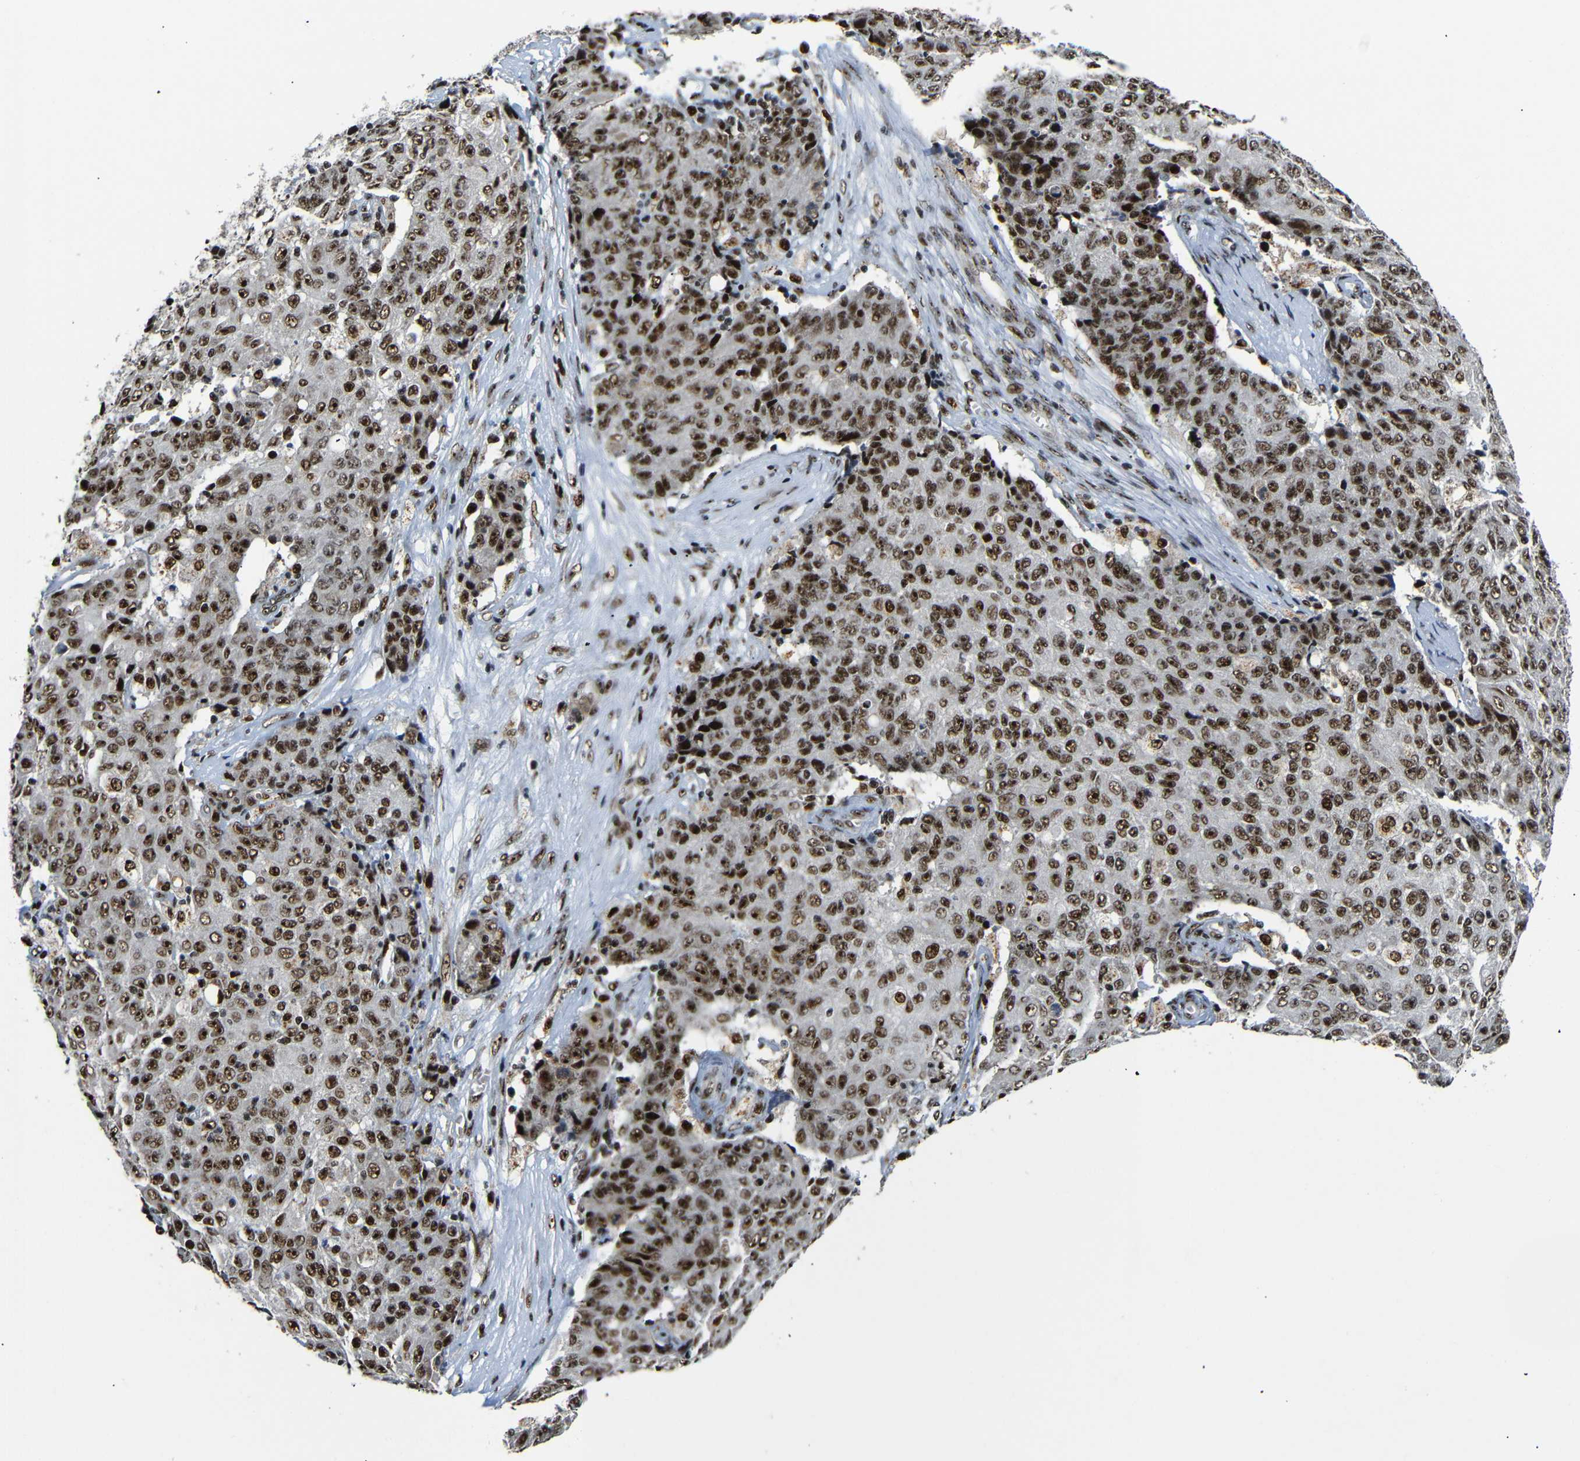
{"staining": {"intensity": "strong", "quantity": ">75%", "location": "nuclear"}, "tissue": "ovarian cancer", "cell_type": "Tumor cells", "image_type": "cancer", "snomed": [{"axis": "morphology", "description": "Carcinoma, endometroid"}, {"axis": "topography", "description": "Ovary"}], "caption": "High-power microscopy captured an IHC photomicrograph of ovarian cancer, revealing strong nuclear staining in about >75% of tumor cells.", "gene": "SETDB2", "patient": {"sex": "female", "age": 42}}